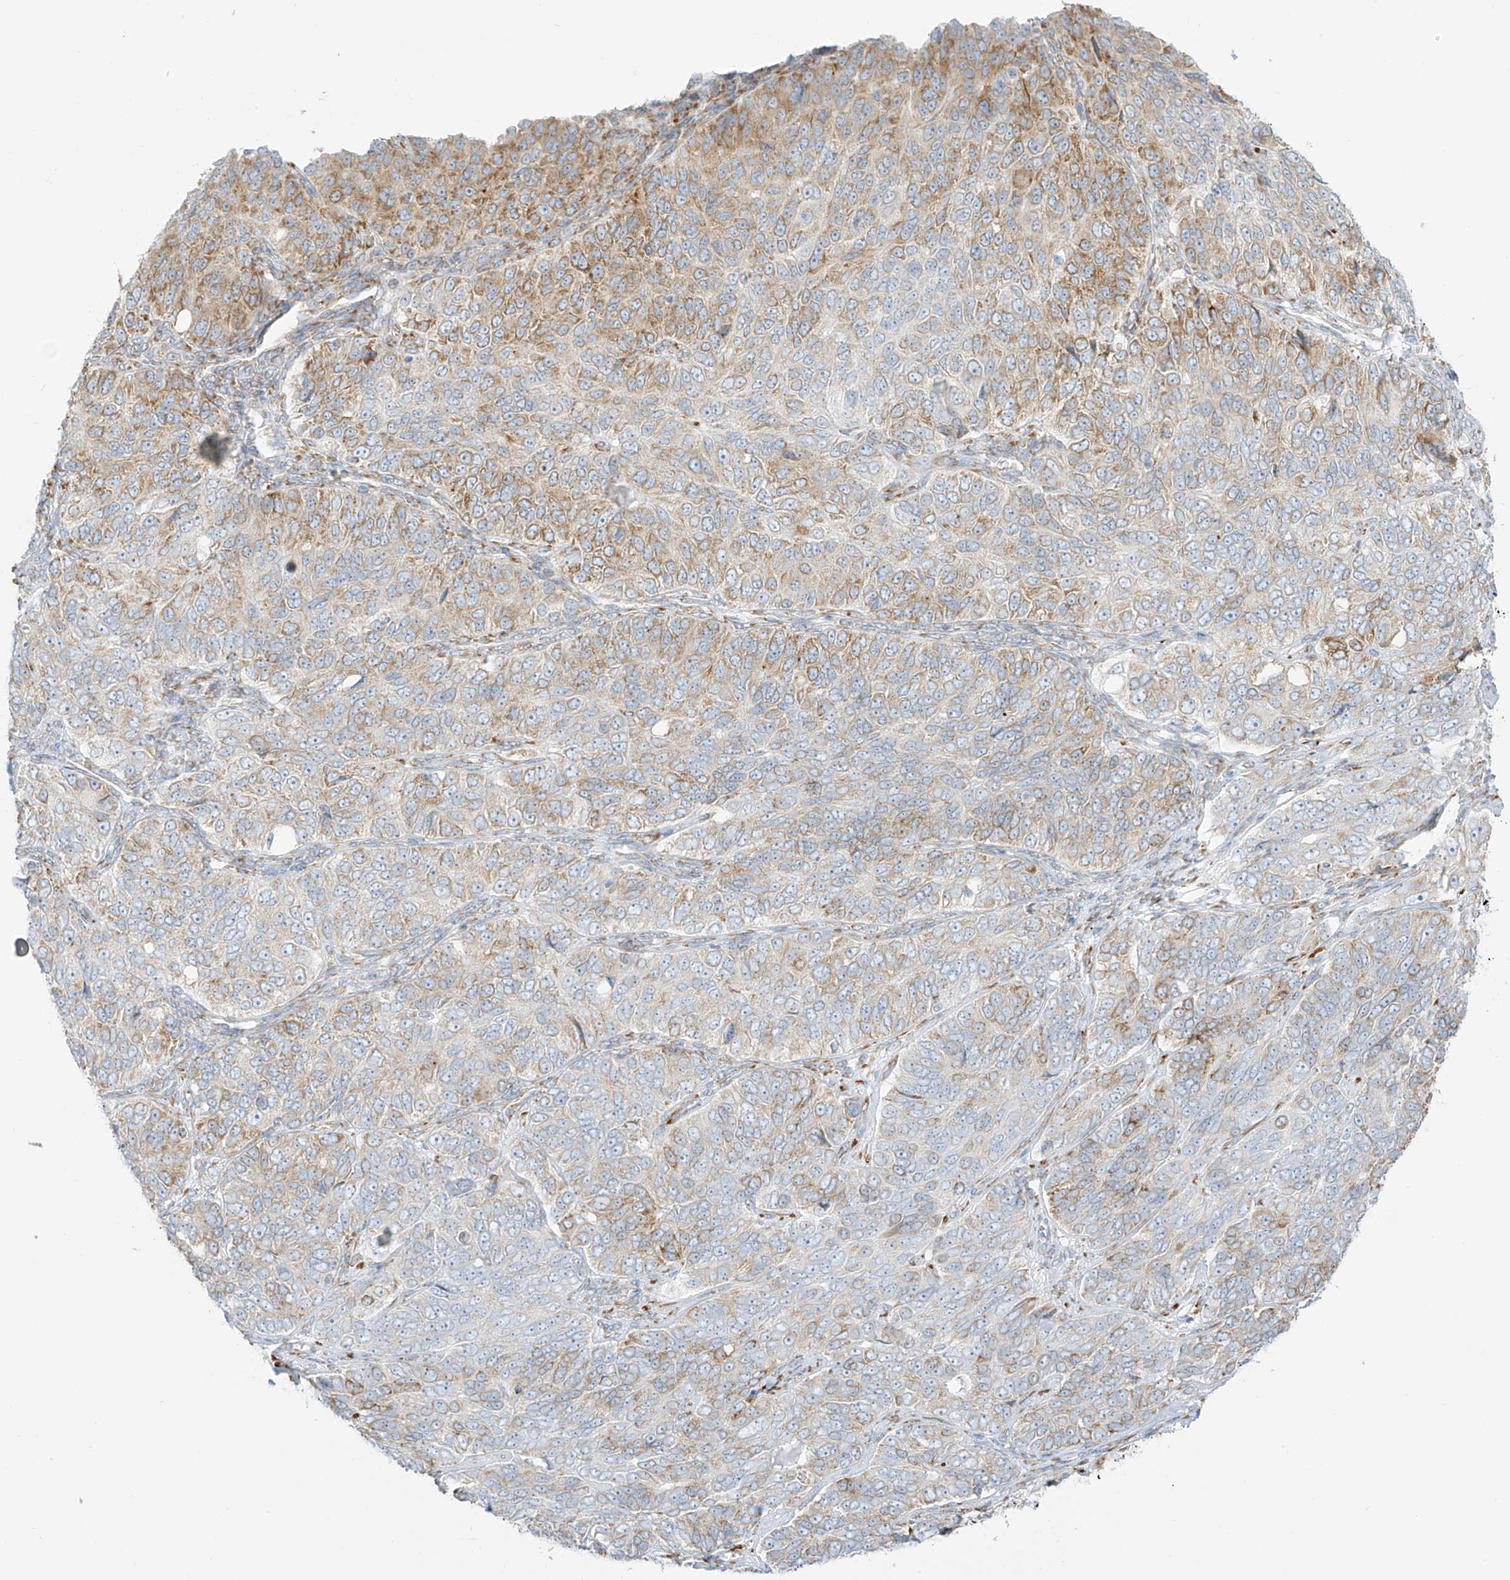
{"staining": {"intensity": "moderate", "quantity": "<25%", "location": "cytoplasmic/membranous"}, "tissue": "ovarian cancer", "cell_type": "Tumor cells", "image_type": "cancer", "snomed": [{"axis": "morphology", "description": "Carcinoma, endometroid"}, {"axis": "topography", "description": "Ovary"}], "caption": "Human ovarian cancer stained for a protein (brown) reveals moderate cytoplasmic/membranous positive expression in approximately <25% of tumor cells.", "gene": "LRRC59", "patient": {"sex": "female", "age": 51}}